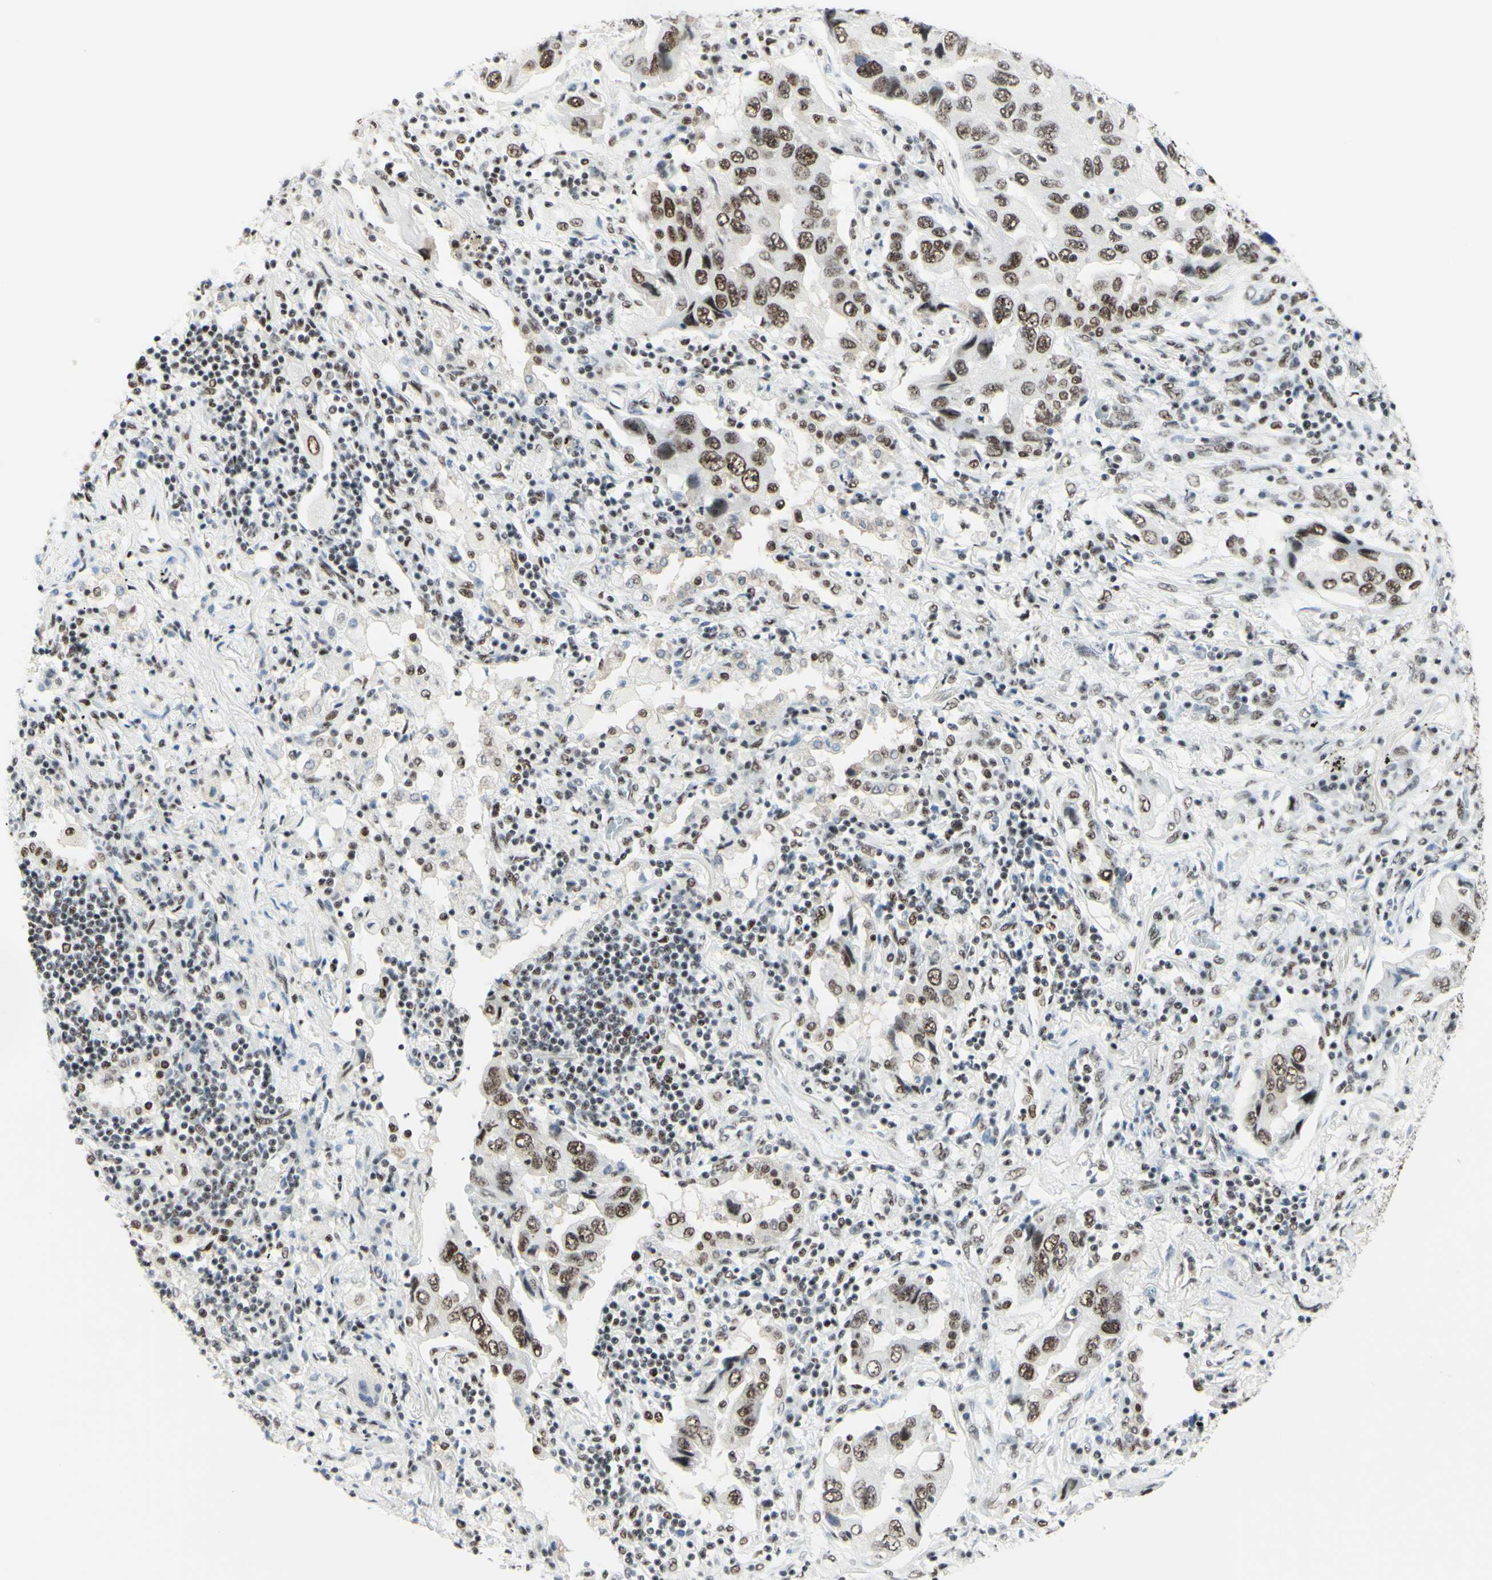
{"staining": {"intensity": "weak", "quantity": ">75%", "location": "nuclear"}, "tissue": "lung cancer", "cell_type": "Tumor cells", "image_type": "cancer", "snomed": [{"axis": "morphology", "description": "Adenocarcinoma, NOS"}, {"axis": "topography", "description": "Lung"}], "caption": "Immunohistochemistry (IHC) photomicrograph of neoplastic tissue: lung cancer (adenocarcinoma) stained using immunohistochemistry (IHC) demonstrates low levels of weak protein expression localized specifically in the nuclear of tumor cells, appearing as a nuclear brown color.", "gene": "WTAP", "patient": {"sex": "female", "age": 65}}